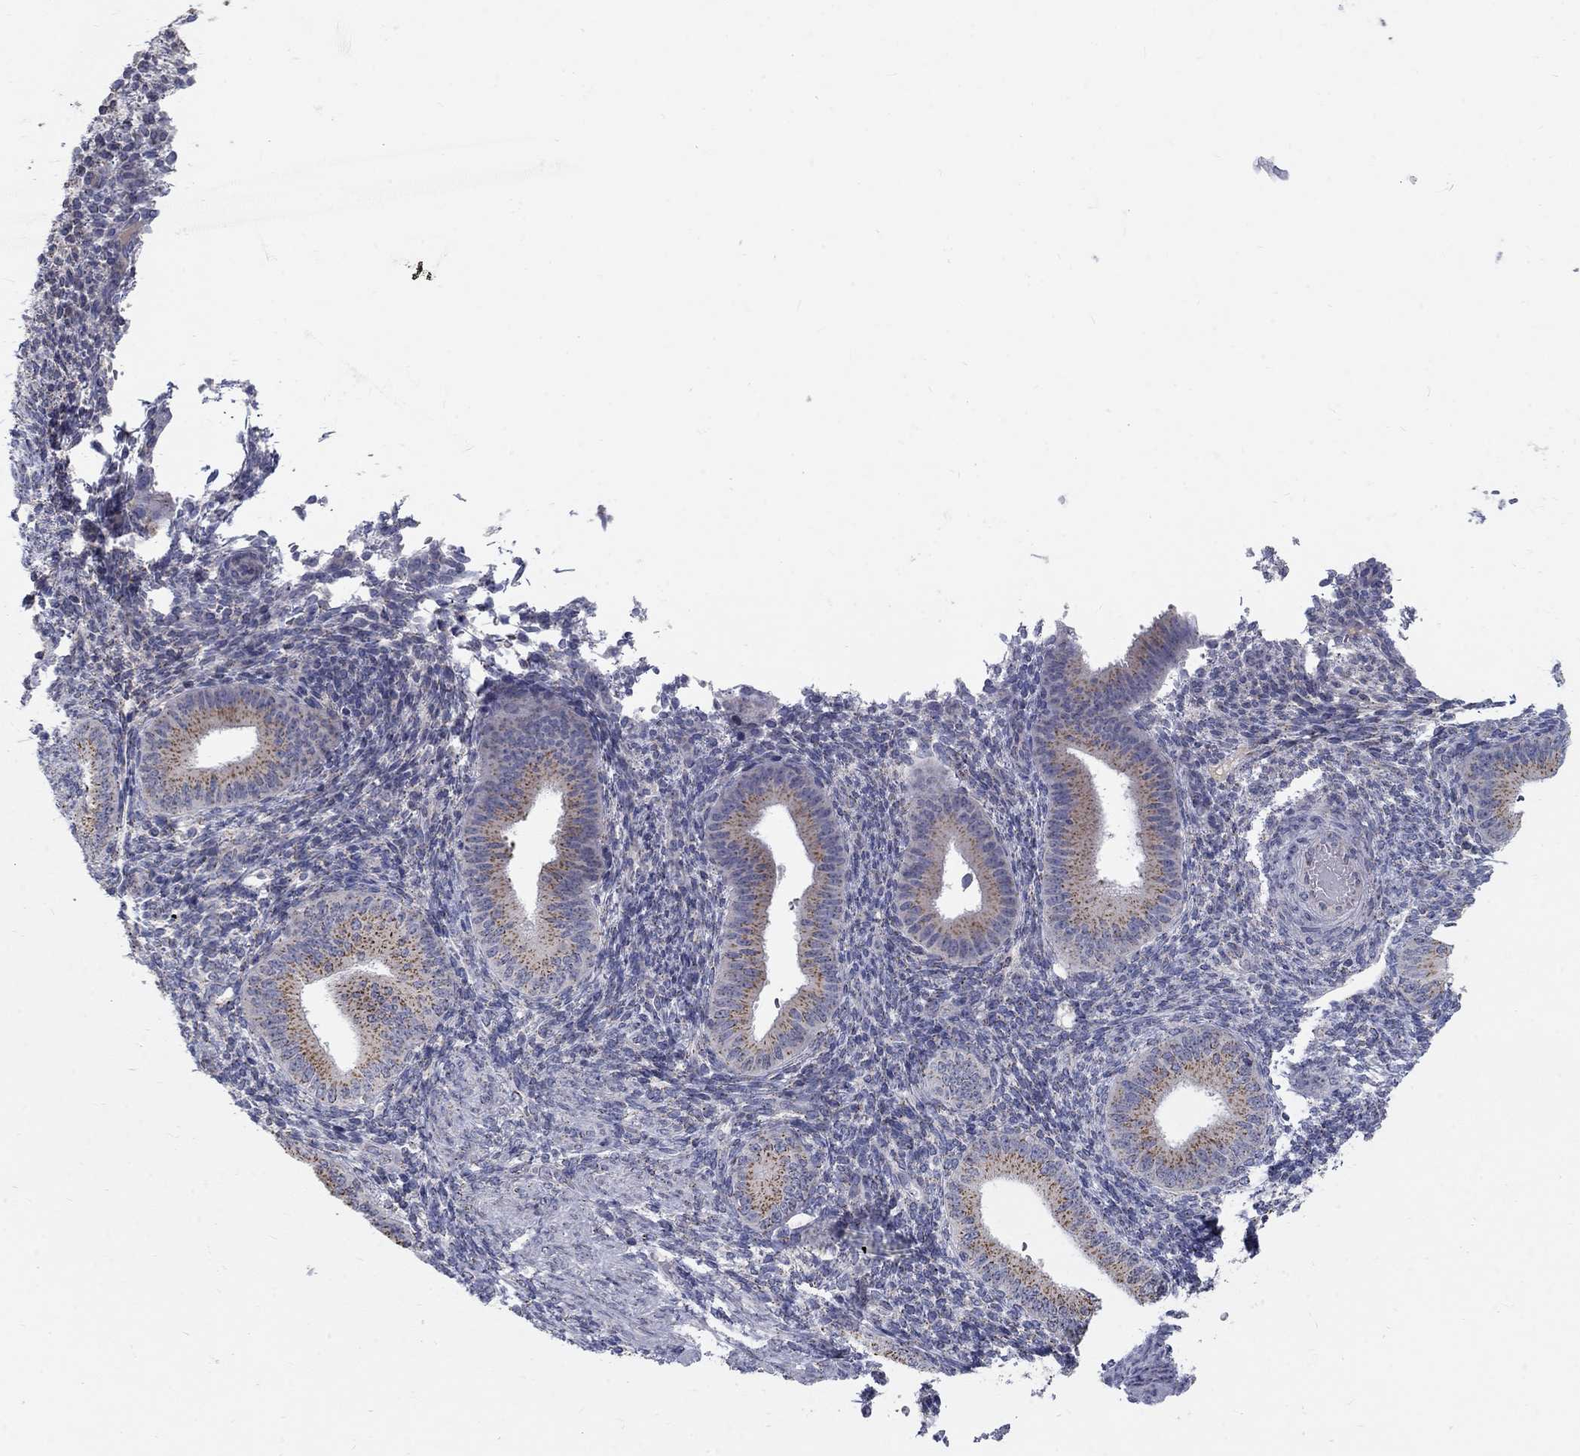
{"staining": {"intensity": "negative", "quantity": "none", "location": "none"}, "tissue": "endometrium", "cell_type": "Cells in endometrial stroma", "image_type": "normal", "snomed": [{"axis": "morphology", "description": "Normal tissue, NOS"}, {"axis": "topography", "description": "Endometrium"}], "caption": "The micrograph exhibits no significant staining in cells in endometrial stroma of endometrium.", "gene": "PANK3", "patient": {"sex": "female", "age": 39}}